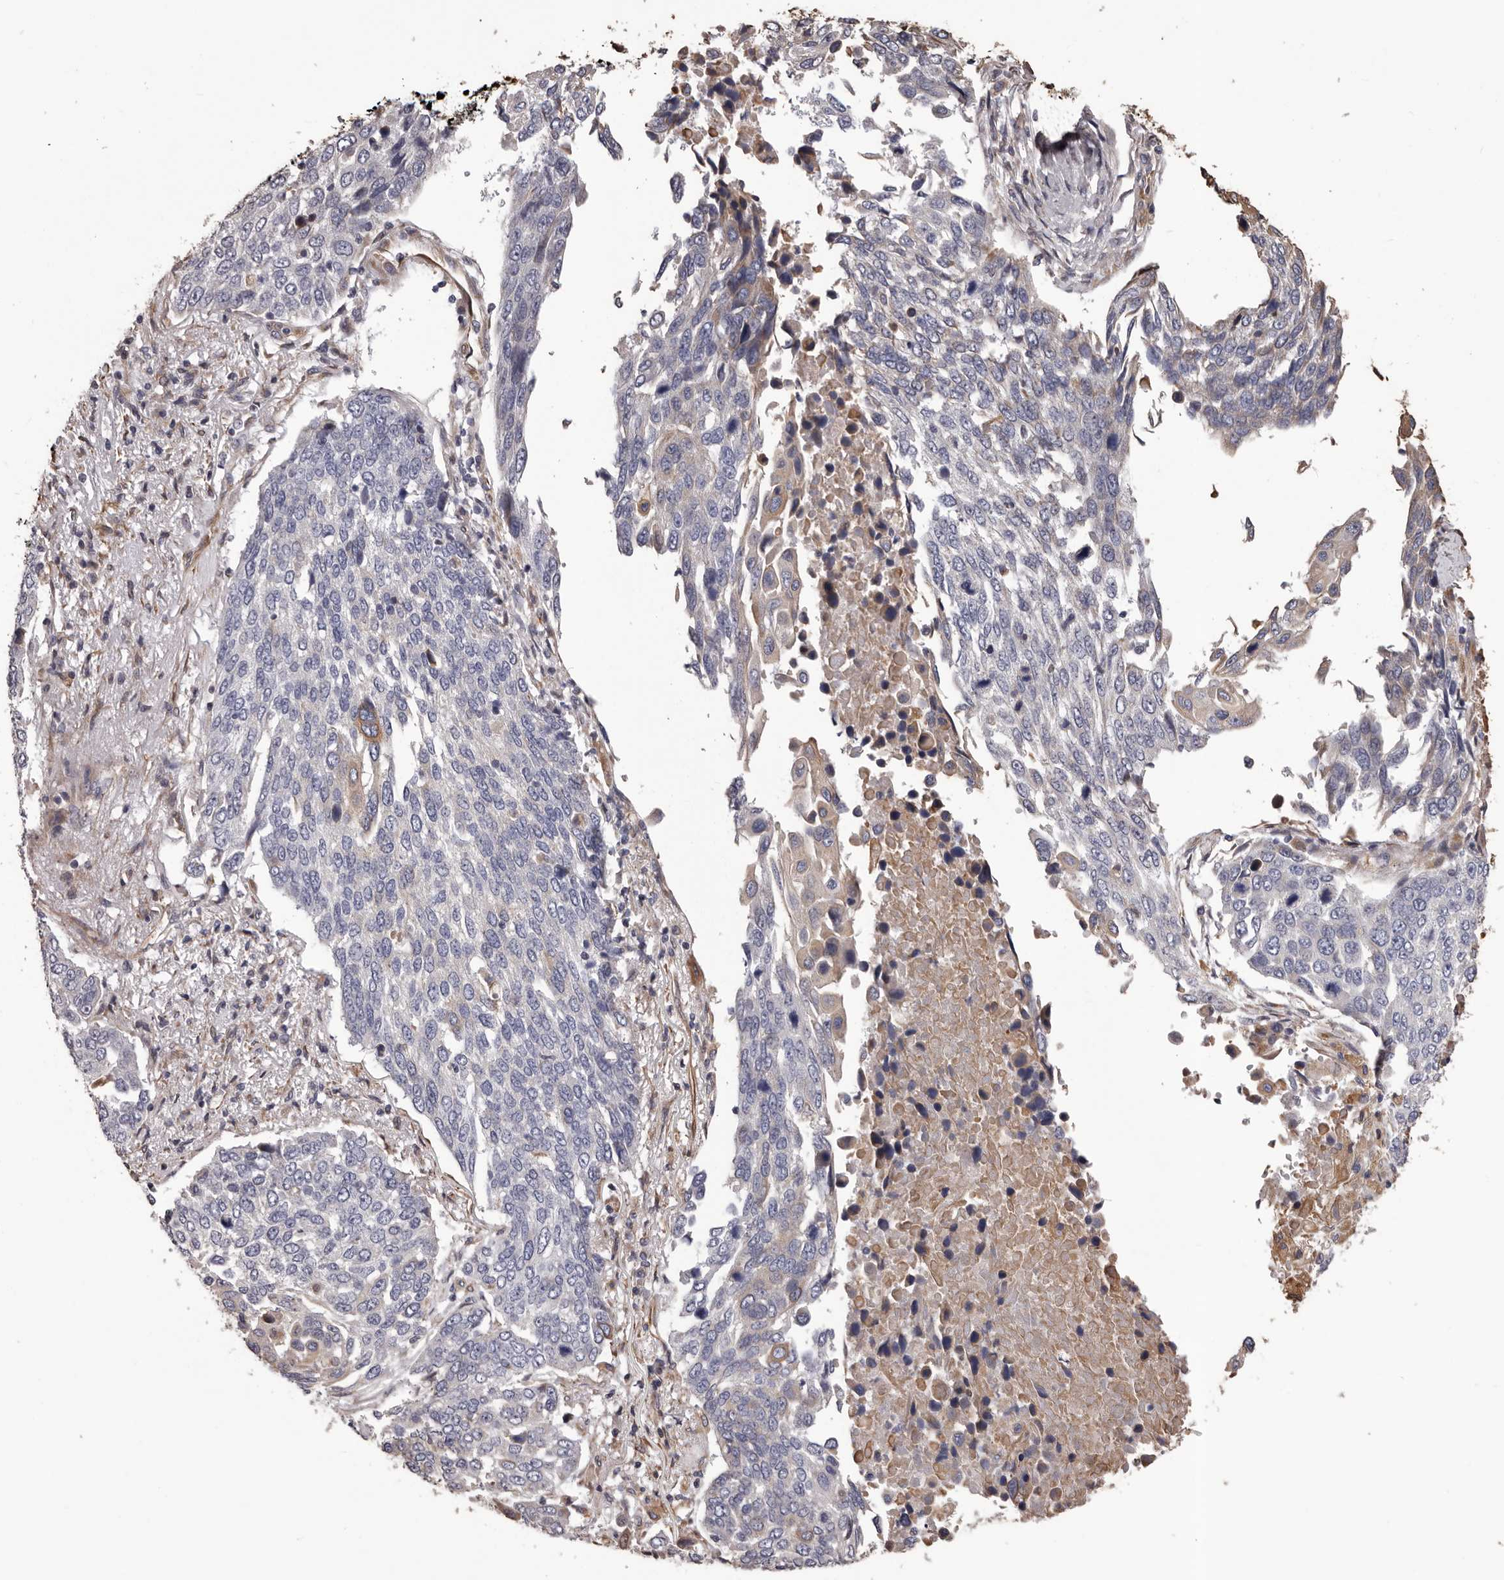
{"staining": {"intensity": "negative", "quantity": "none", "location": "none"}, "tissue": "lung cancer", "cell_type": "Tumor cells", "image_type": "cancer", "snomed": [{"axis": "morphology", "description": "Squamous cell carcinoma, NOS"}, {"axis": "topography", "description": "Lung"}], "caption": "Immunohistochemistry micrograph of neoplastic tissue: squamous cell carcinoma (lung) stained with DAB displays no significant protein staining in tumor cells. (Stains: DAB immunohistochemistry with hematoxylin counter stain, Microscopy: brightfield microscopy at high magnification).", "gene": "CEP104", "patient": {"sex": "male", "age": 66}}